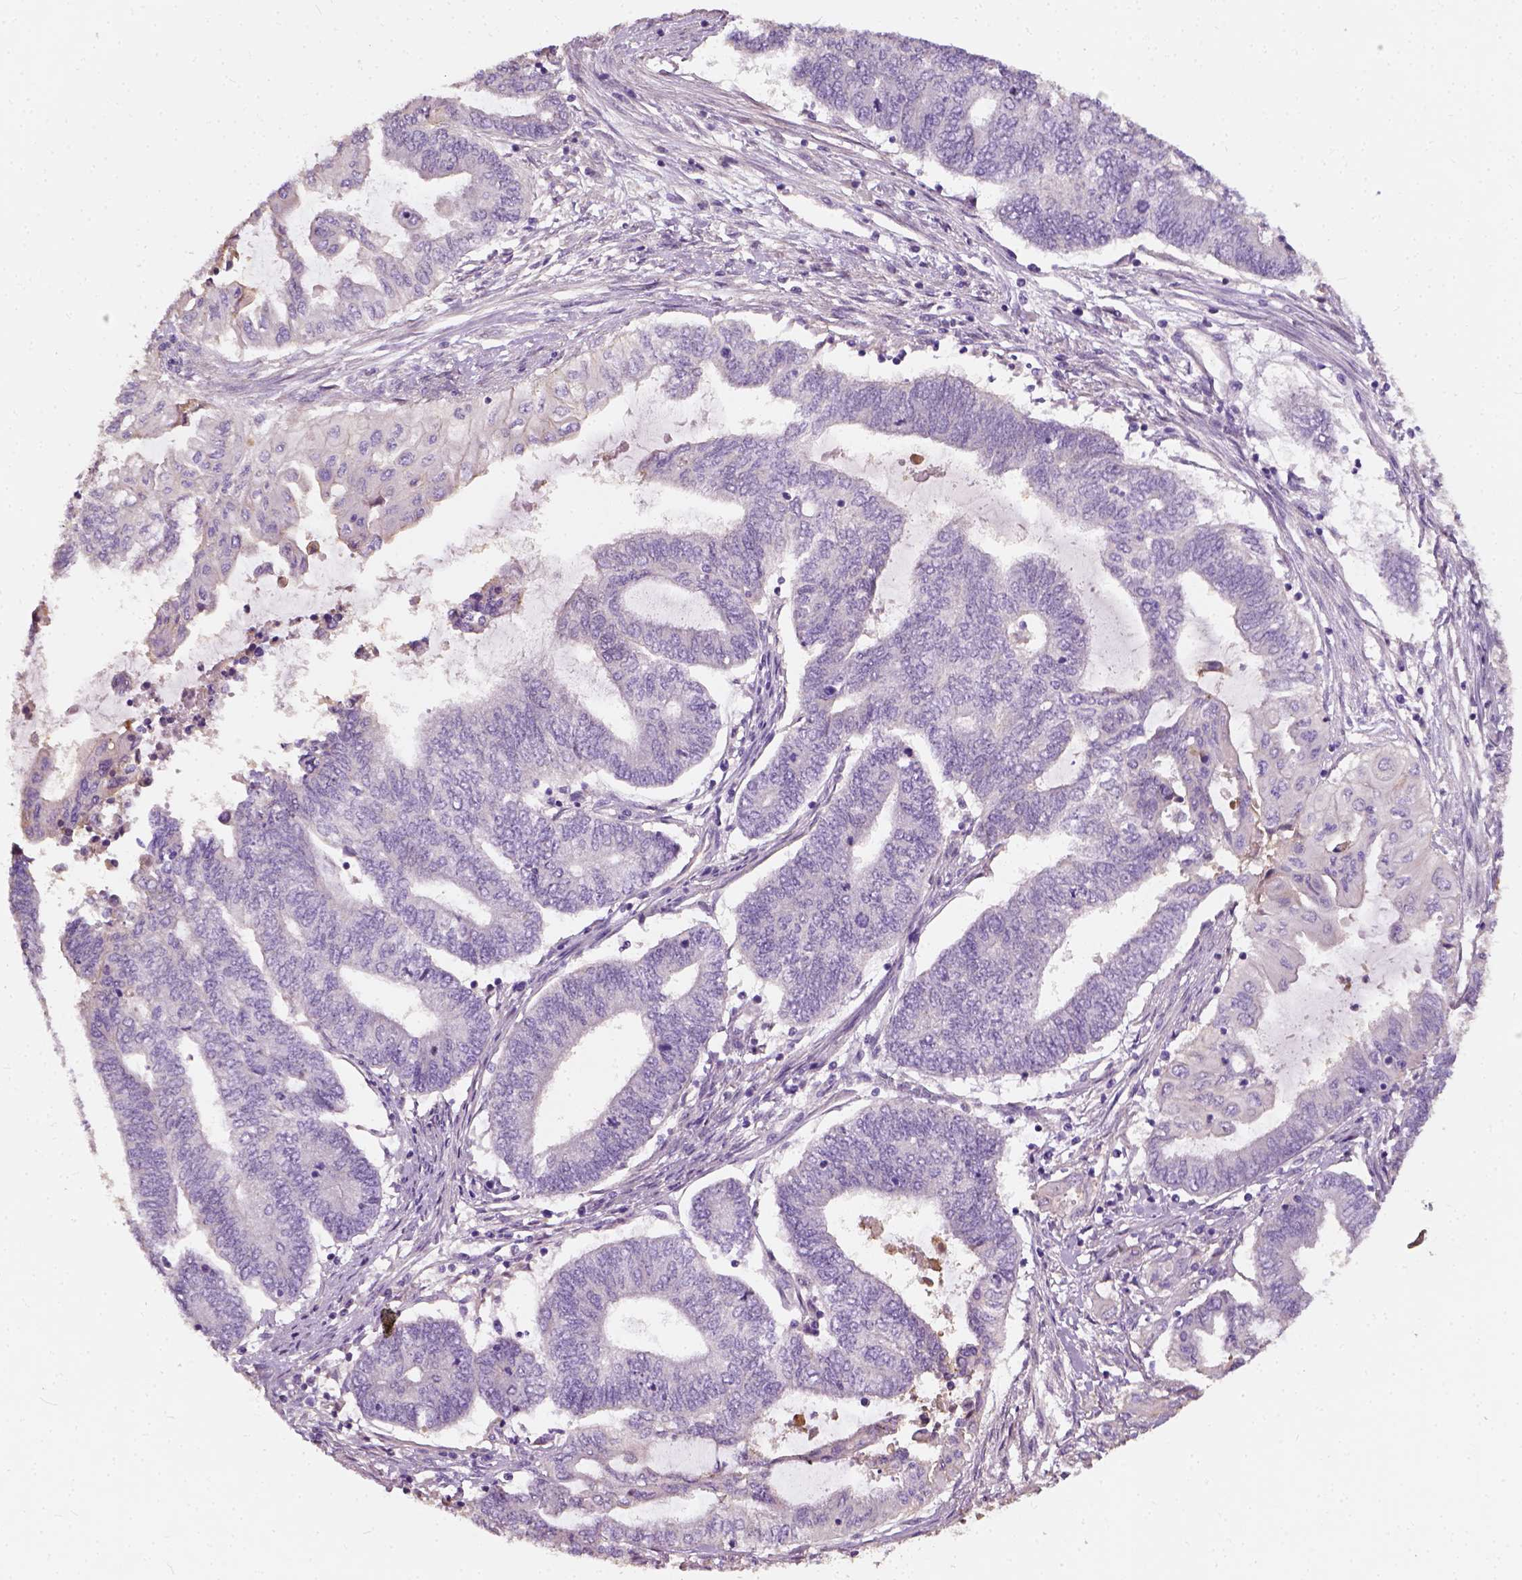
{"staining": {"intensity": "negative", "quantity": "none", "location": "none"}, "tissue": "endometrial cancer", "cell_type": "Tumor cells", "image_type": "cancer", "snomed": [{"axis": "morphology", "description": "Adenocarcinoma, NOS"}, {"axis": "topography", "description": "Uterus"}, {"axis": "topography", "description": "Endometrium"}], "caption": "An image of human endometrial cancer is negative for staining in tumor cells.", "gene": "DHCR24", "patient": {"sex": "female", "age": 70}}